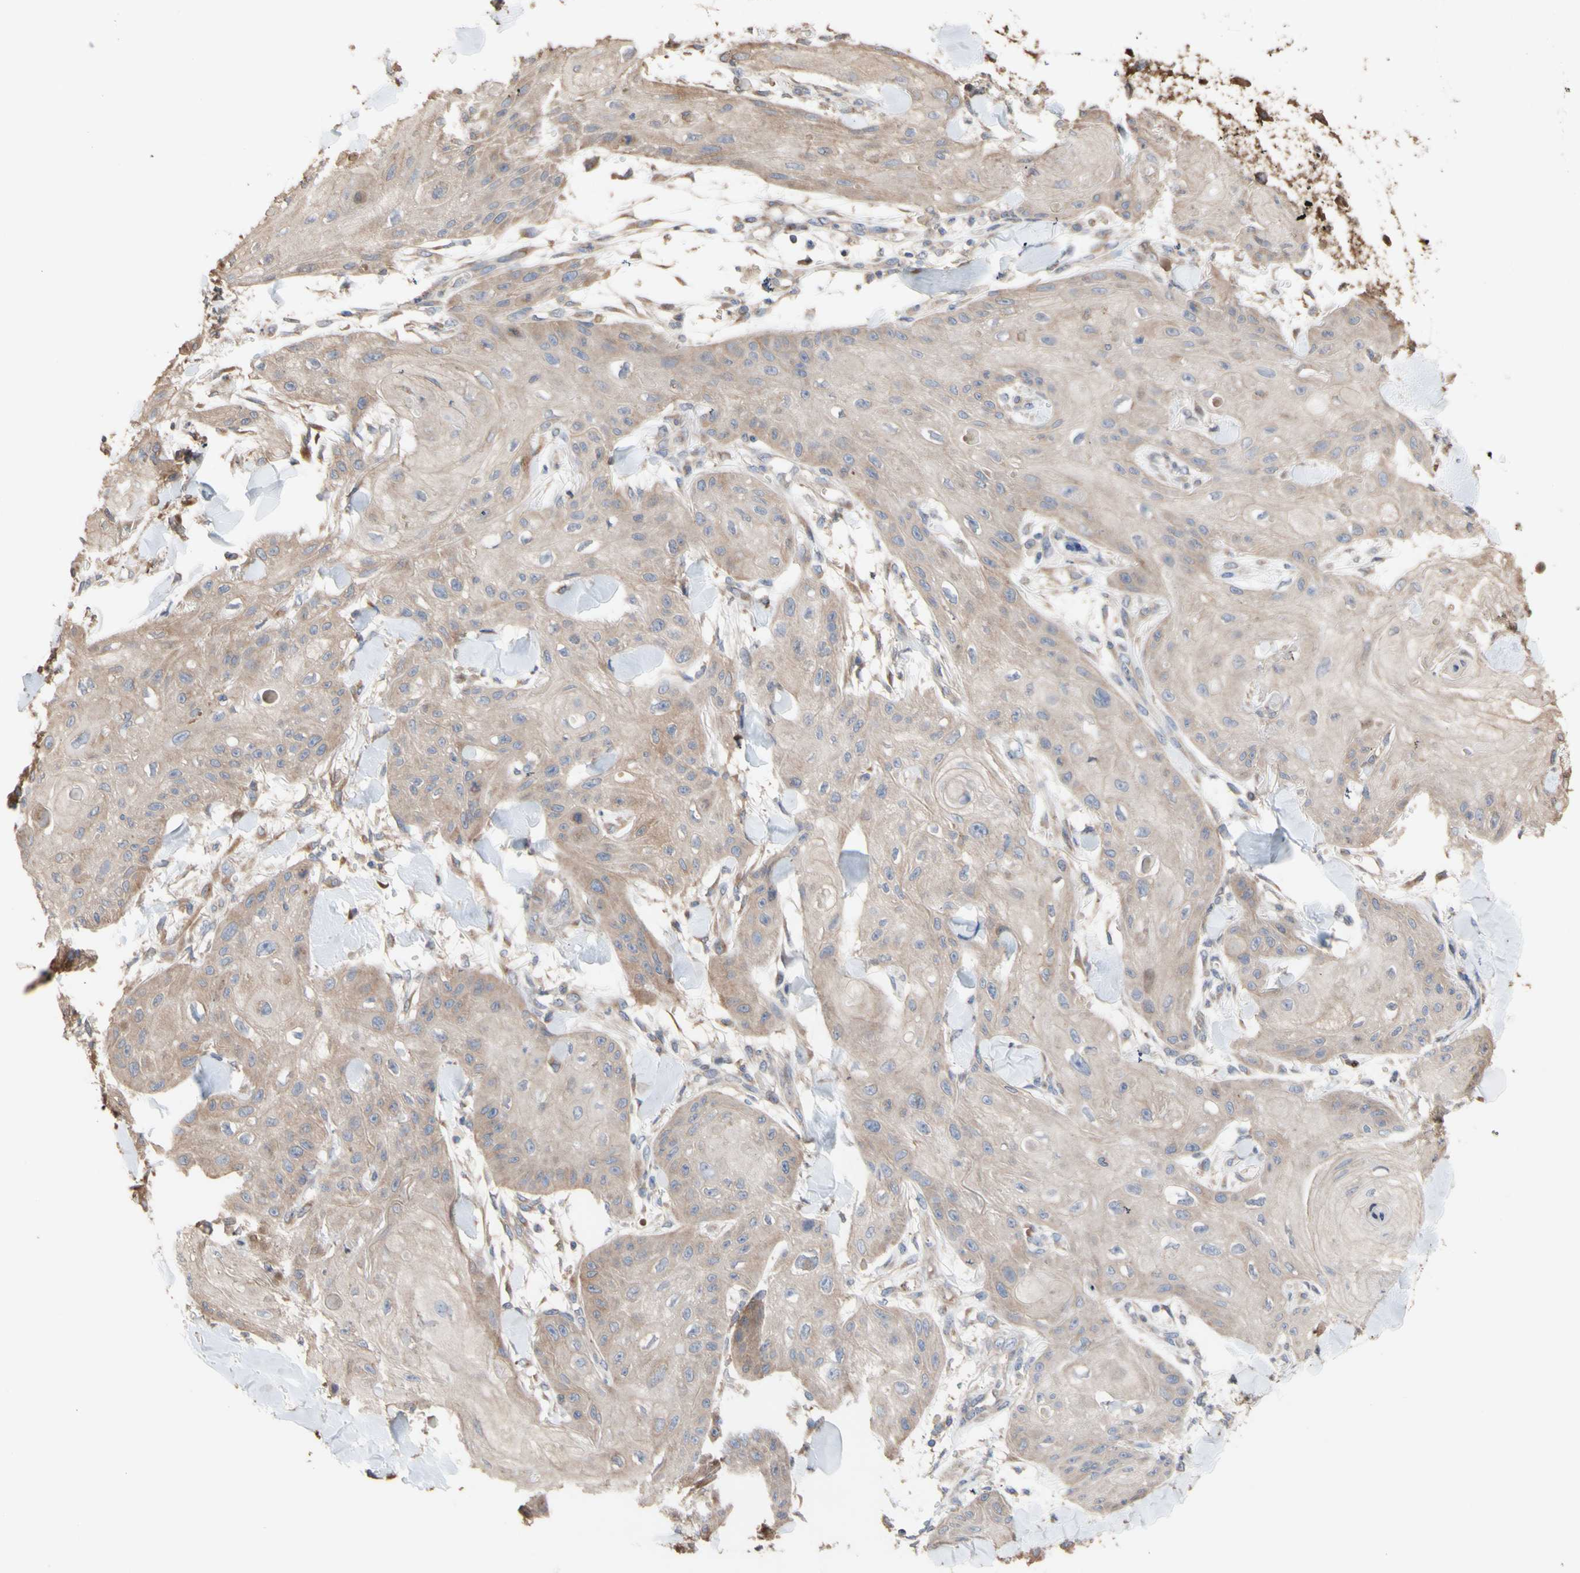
{"staining": {"intensity": "moderate", "quantity": ">75%", "location": "cytoplasmic/membranous"}, "tissue": "skin cancer", "cell_type": "Tumor cells", "image_type": "cancer", "snomed": [{"axis": "morphology", "description": "Squamous cell carcinoma, NOS"}, {"axis": "topography", "description": "Skin"}], "caption": "Immunohistochemistry (DAB (3,3'-diaminobenzidine)) staining of human skin cancer exhibits moderate cytoplasmic/membranous protein expression in about >75% of tumor cells. The protein is shown in brown color, while the nuclei are stained blue.", "gene": "NECTIN3", "patient": {"sex": "male", "age": 74}}